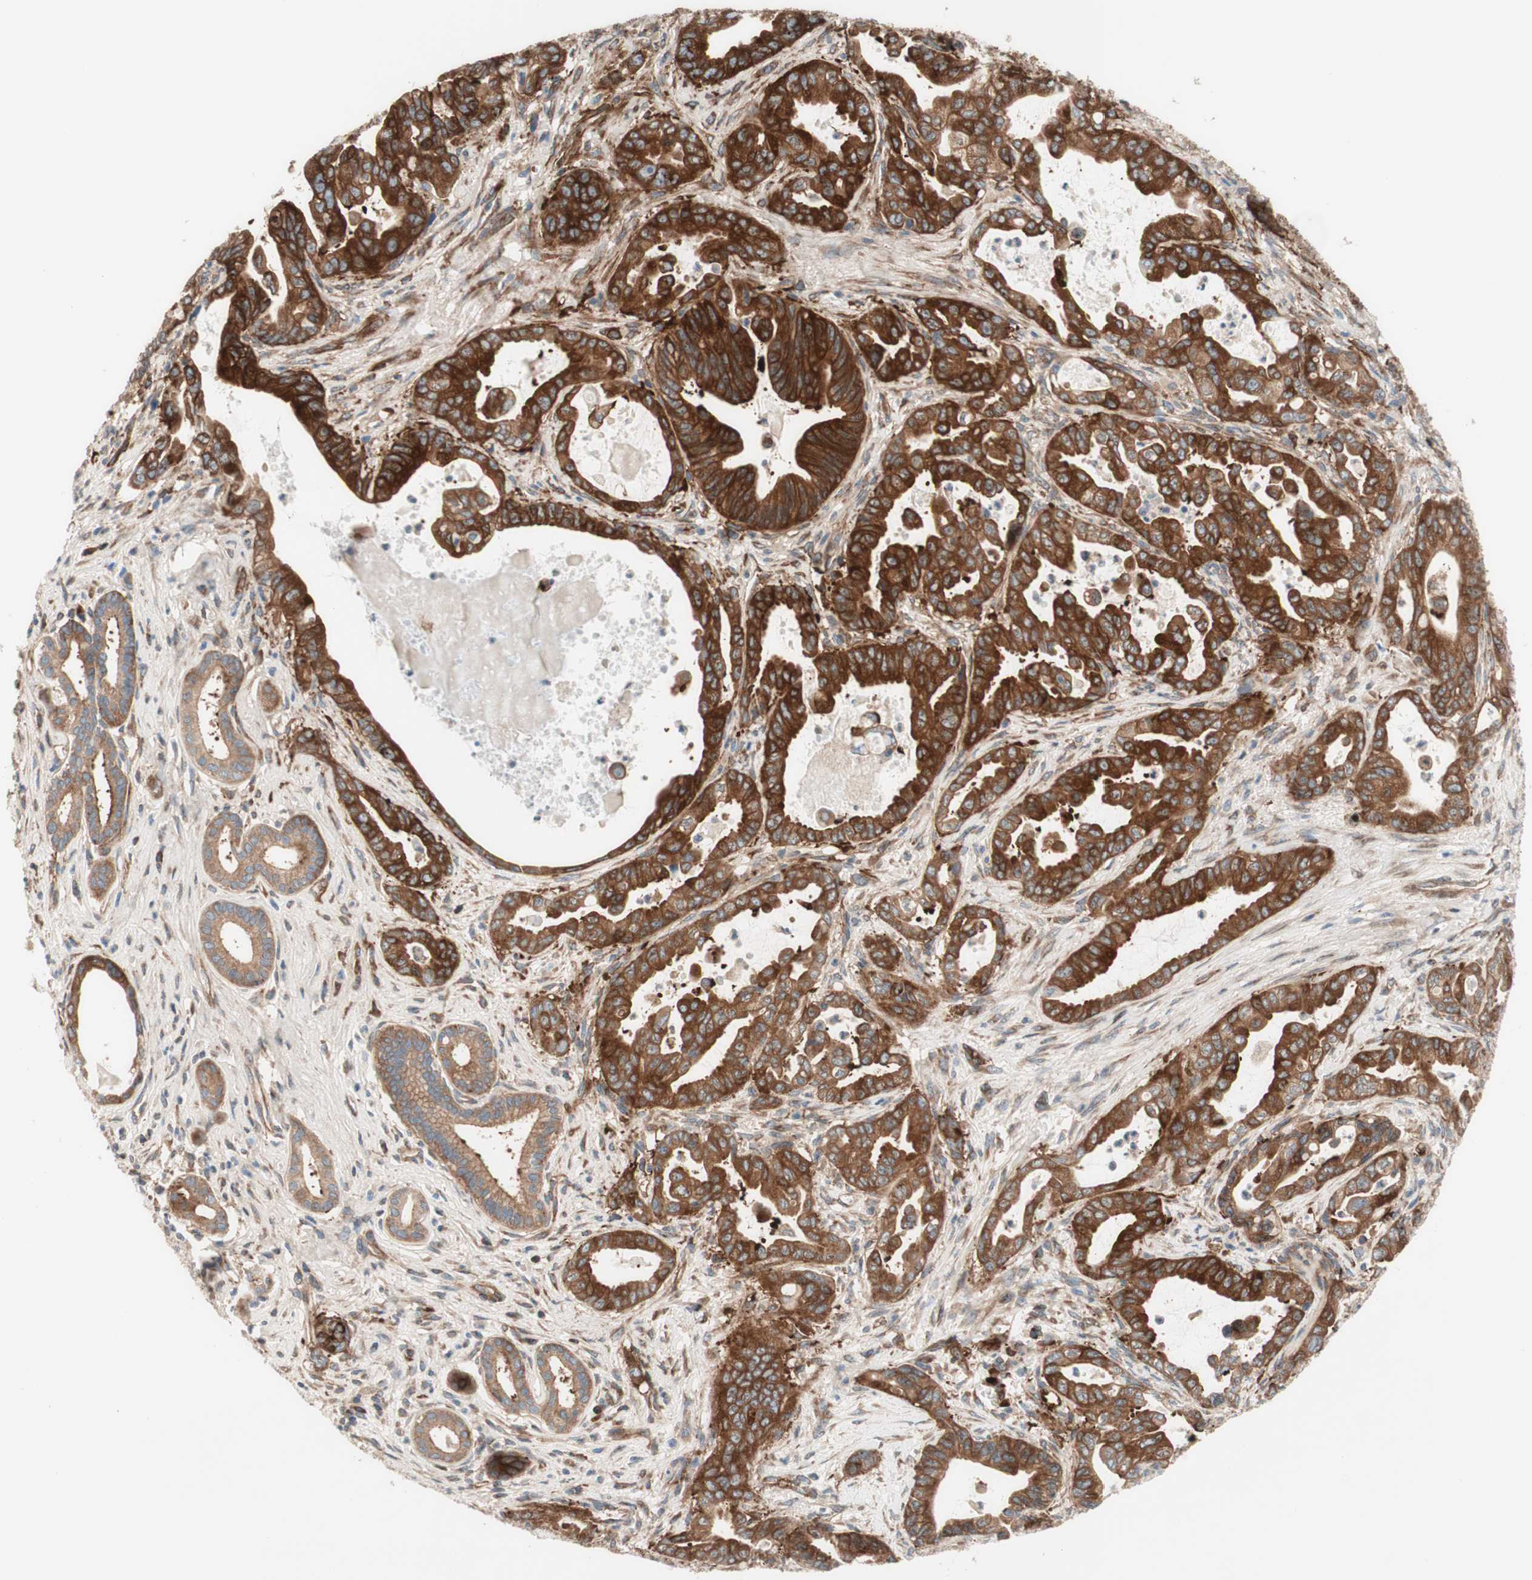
{"staining": {"intensity": "strong", "quantity": ">75%", "location": "cytoplasmic/membranous"}, "tissue": "pancreatic cancer", "cell_type": "Tumor cells", "image_type": "cancer", "snomed": [{"axis": "morphology", "description": "Adenocarcinoma, NOS"}, {"axis": "topography", "description": "Pancreas"}], "caption": "Tumor cells show strong cytoplasmic/membranous staining in about >75% of cells in pancreatic cancer (adenocarcinoma).", "gene": "CCN4", "patient": {"sex": "male", "age": 70}}